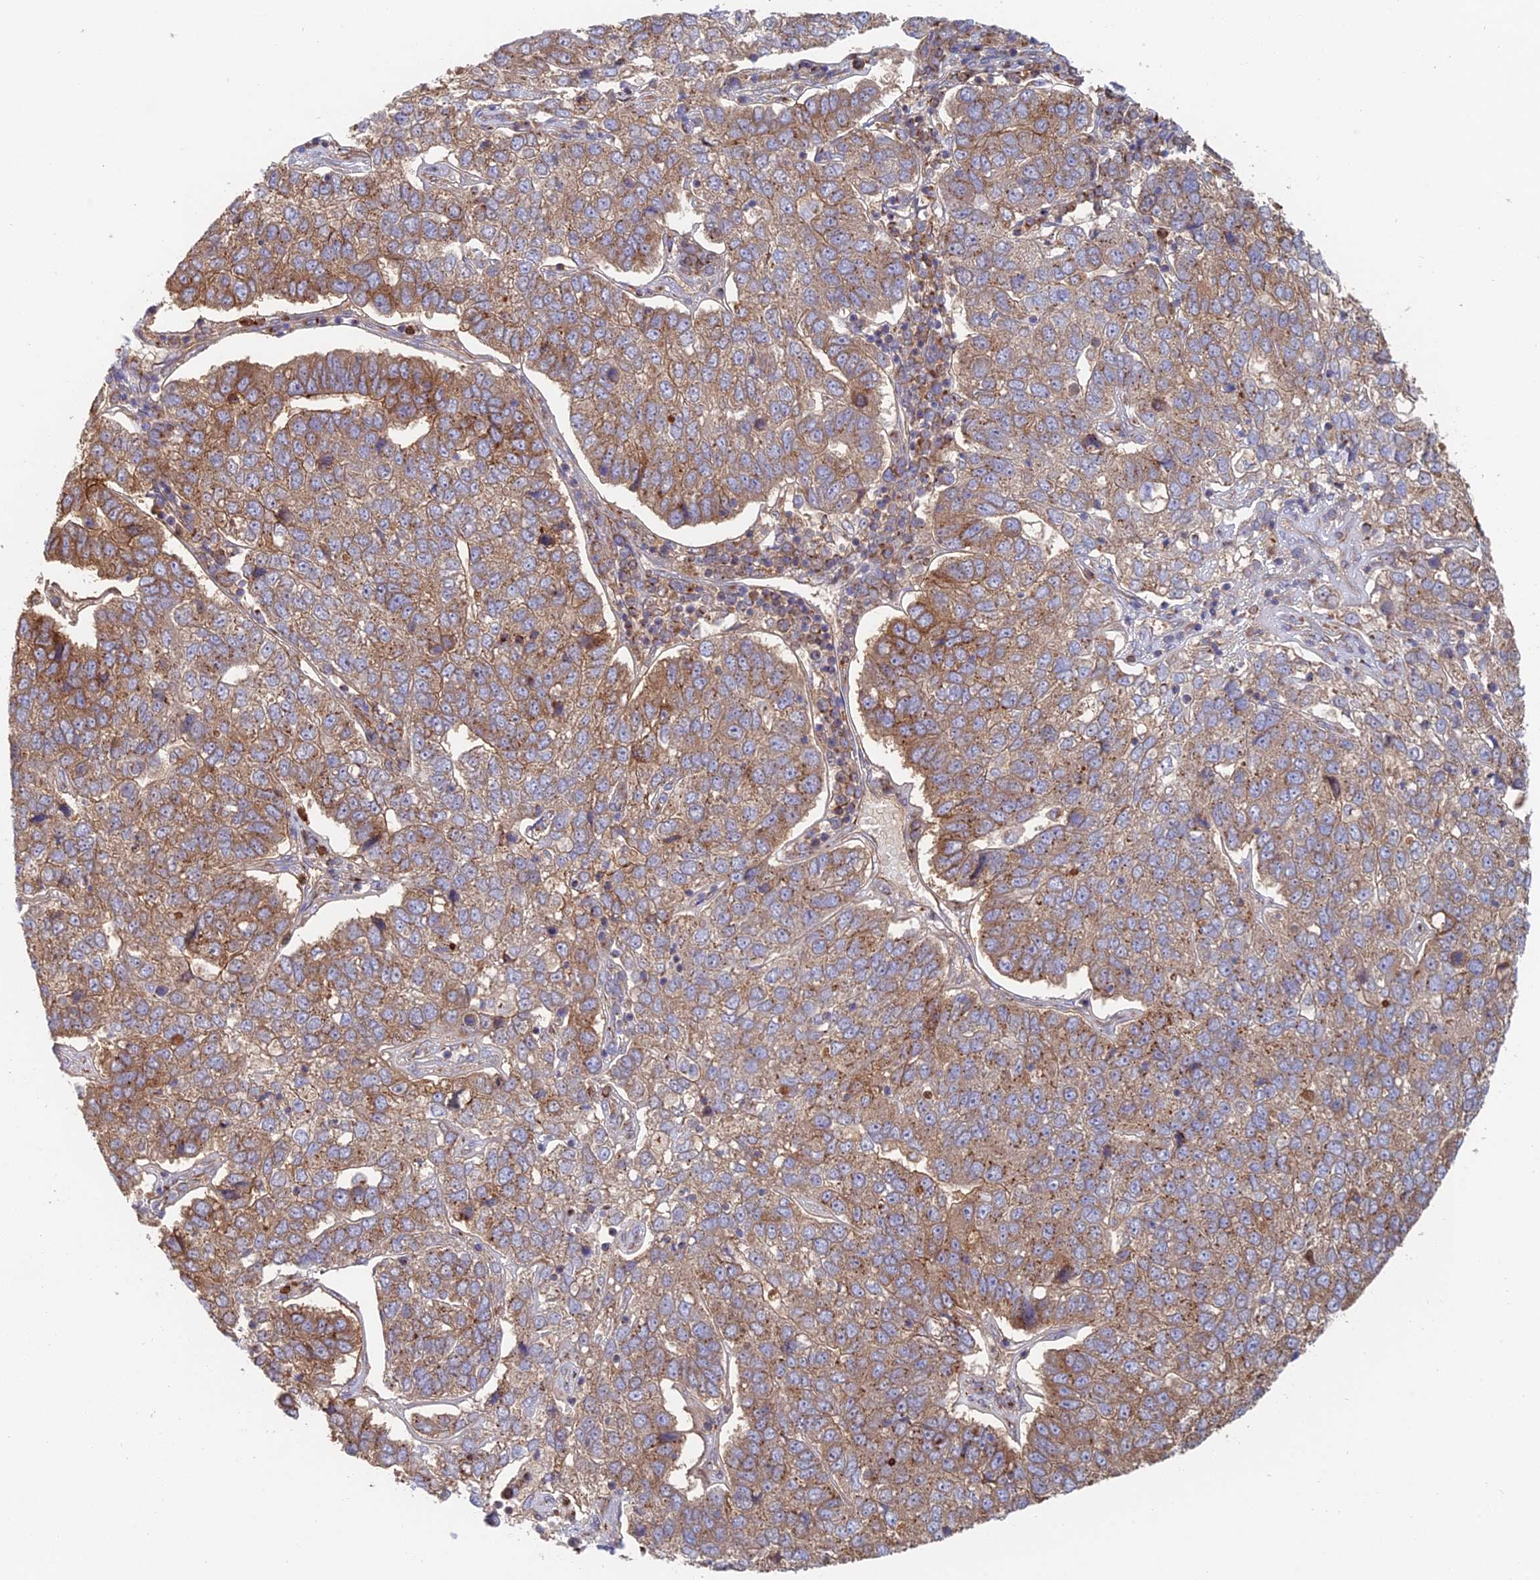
{"staining": {"intensity": "moderate", "quantity": ">75%", "location": "cytoplasmic/membranous"}, "tissue": "pancreatic cancer", "cell_type": "Tumor cells", "image_type": "cancer", "snomed": [{"axis": "morphology", "description": "Adenocarcinoma, NOS"}, {"axis": "topography", "description": "Pancreas"}], "caption": "Pancreatic cancer (adenocarcinoma) was stained to show a protein in brown. There is medium levels of moderate cytoplasmic/membranous expression in about >75% of tumor cells. Ihc stains the protein in brown and the nuclei are stained blue.", "gene": "HS2ST1", "patient": {"sex": "female", "age": 61}}